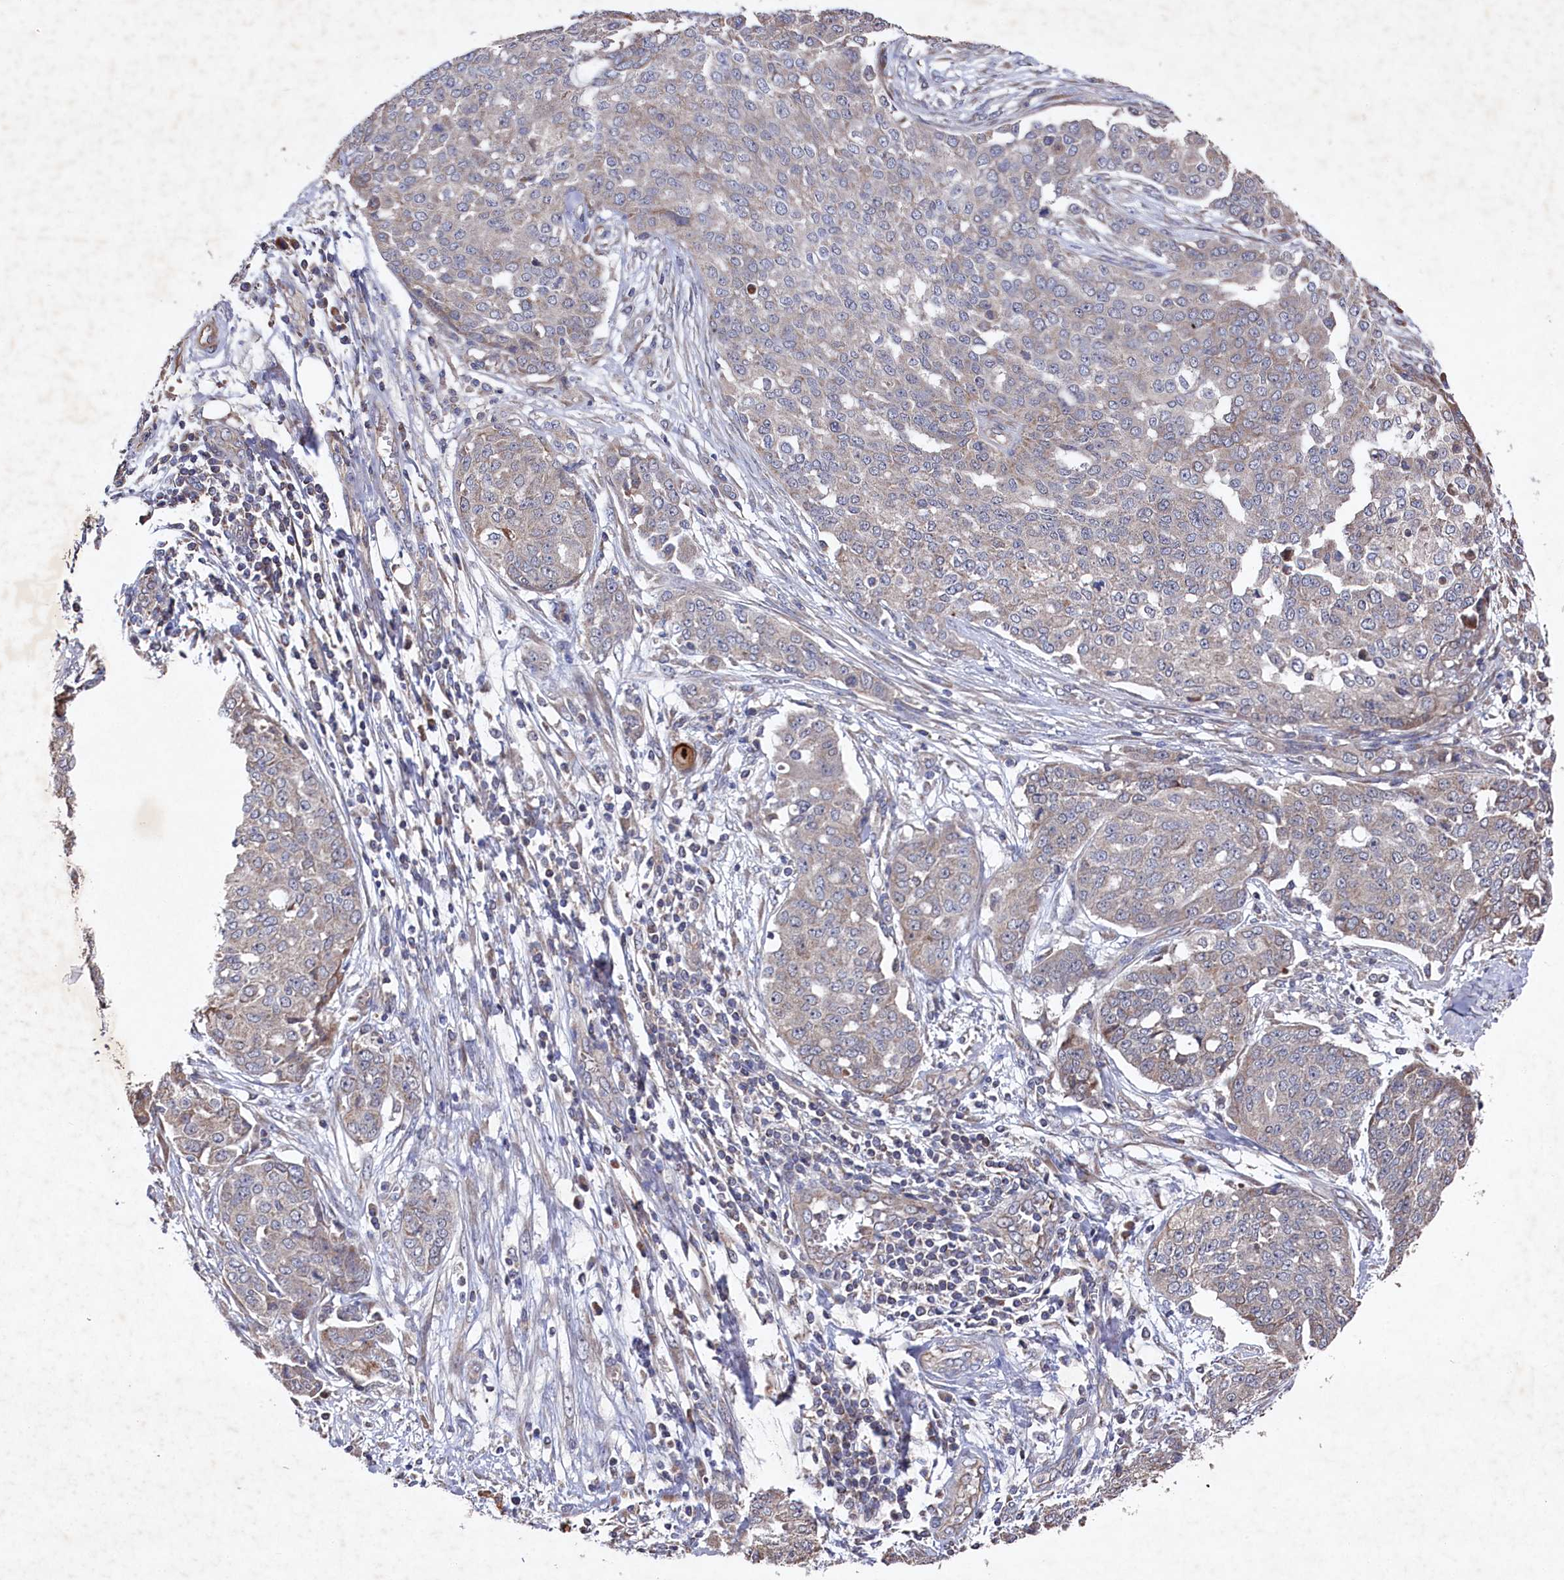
{"staining": {"intensity": "weak", "quantity": "<25%", "location": "cytoplasmic/membranous"}, "tissue": "ovarian cancer", "cell_type": "Tumor cells", "image_type": "cancer", "snomed": [{"axis": "morphology", "description": "Cystadenocarcinoma, serous, NOS"}, {"axis": "topography", "description": "Soft tissue"}, {"axis": "topography", "description": "Ovary"}], "caption": "Immunohistochemistry (IHC) histopathology image of neoplastic tissue: ovarian cancer stained with DAB (3,3'-diaminobenzidine) displays no significant protein expression in tumor cells. (Brightfield microscopy of DAB (3,3'-diaminobenzidine) immunohistochemistry at high magnification).", "gene": "SUPV3L1", "patient": {"sex": "female", "age": 57}}